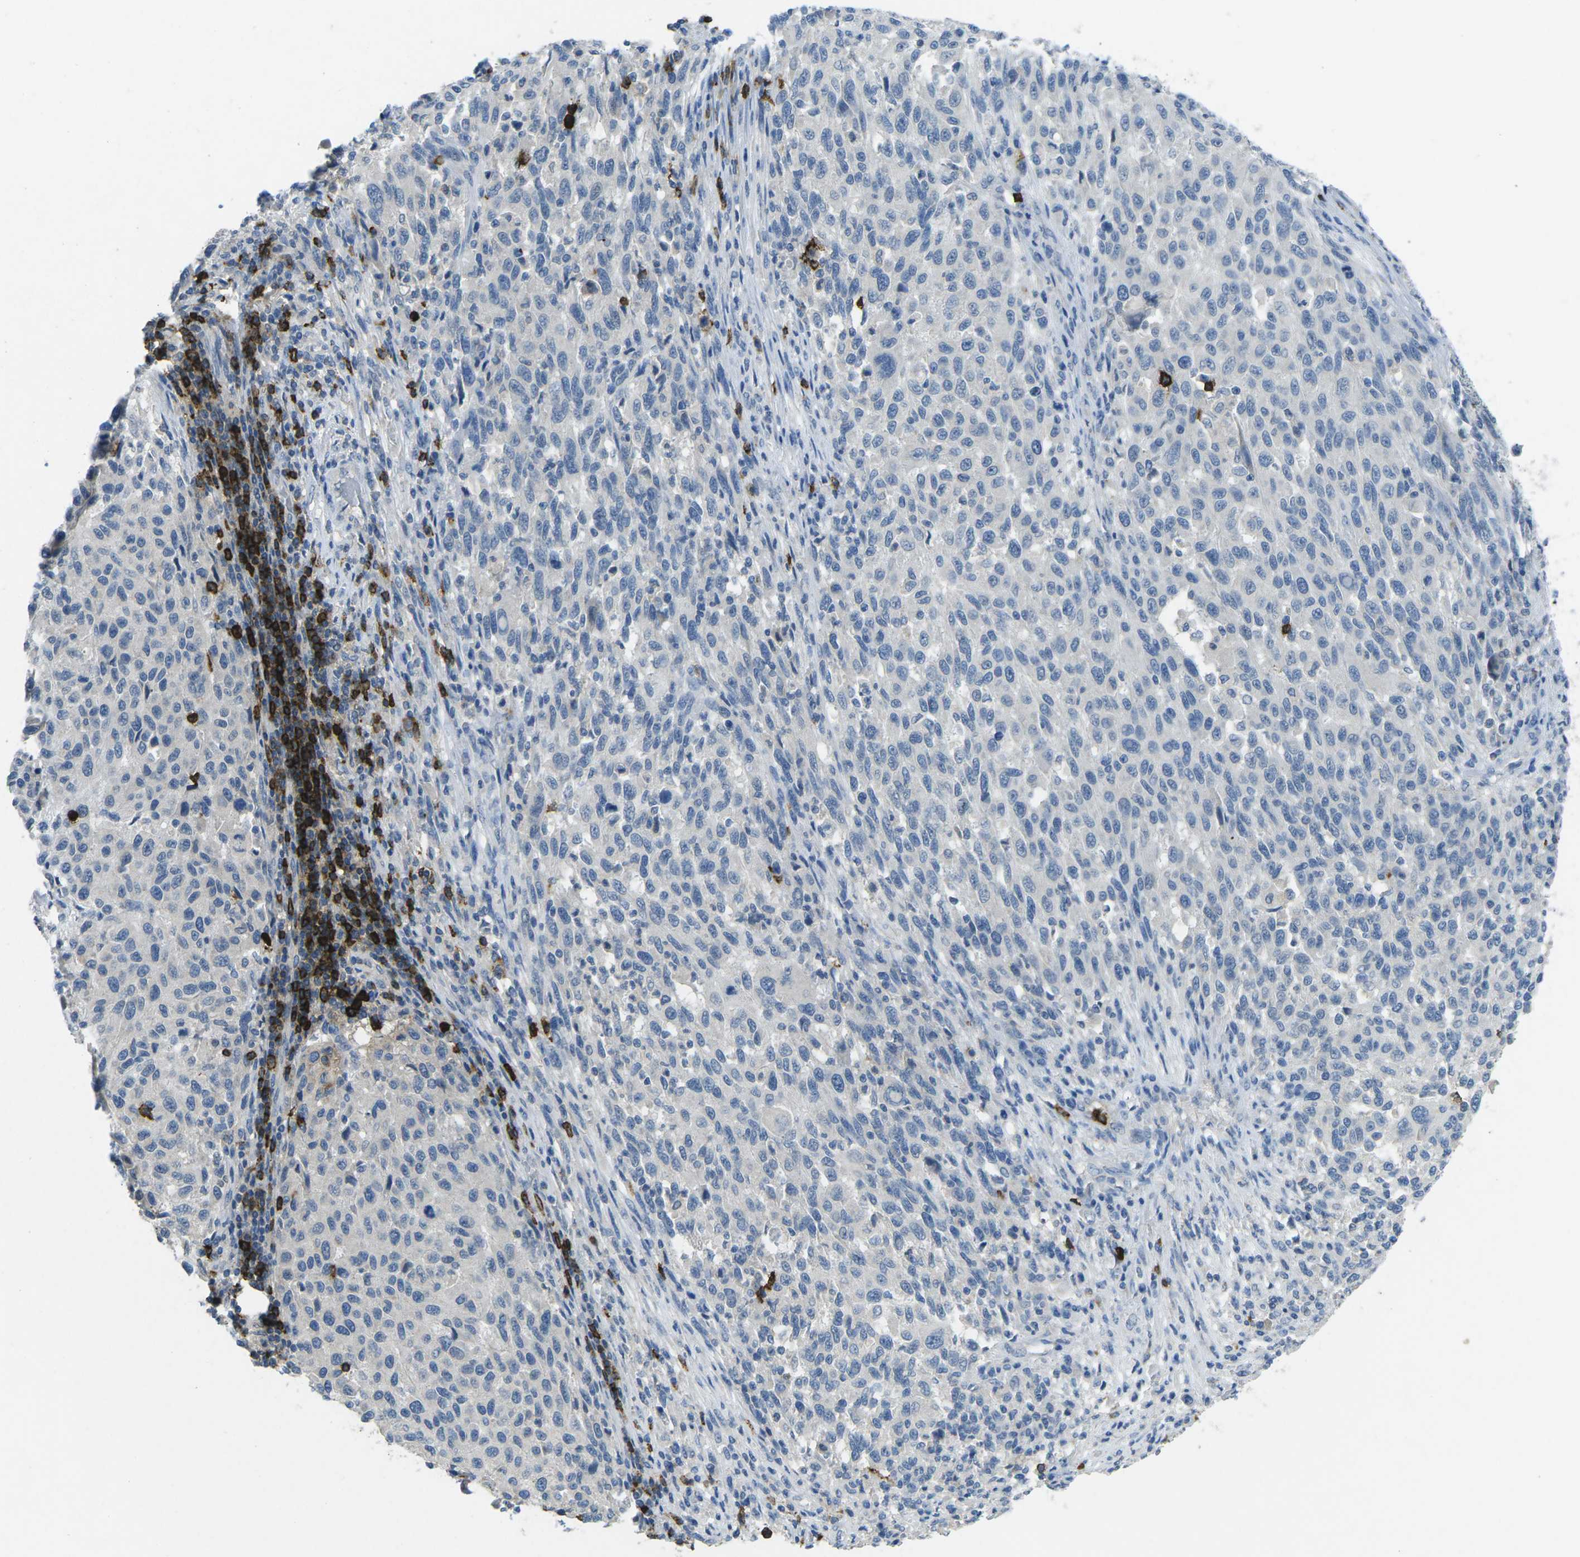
{"staining": {"intensity": "negative", "quantity": "none", "location": "none"}, "tissue": "melanoma", "cell_type": "Tumor cells", "image_type": "cancer", "snomed": [{"axis": "morphology", "description": "Malignant melanoma, Metastatic site"}, {"axis": "topography", "description": "Lymph node"}], "caption": "This is an IHC image of human malignant melanoma (metastatic site). There is no staining in tumor cells.", "gene": "CD19", "patient": {"sex": "male", "age": 61}}